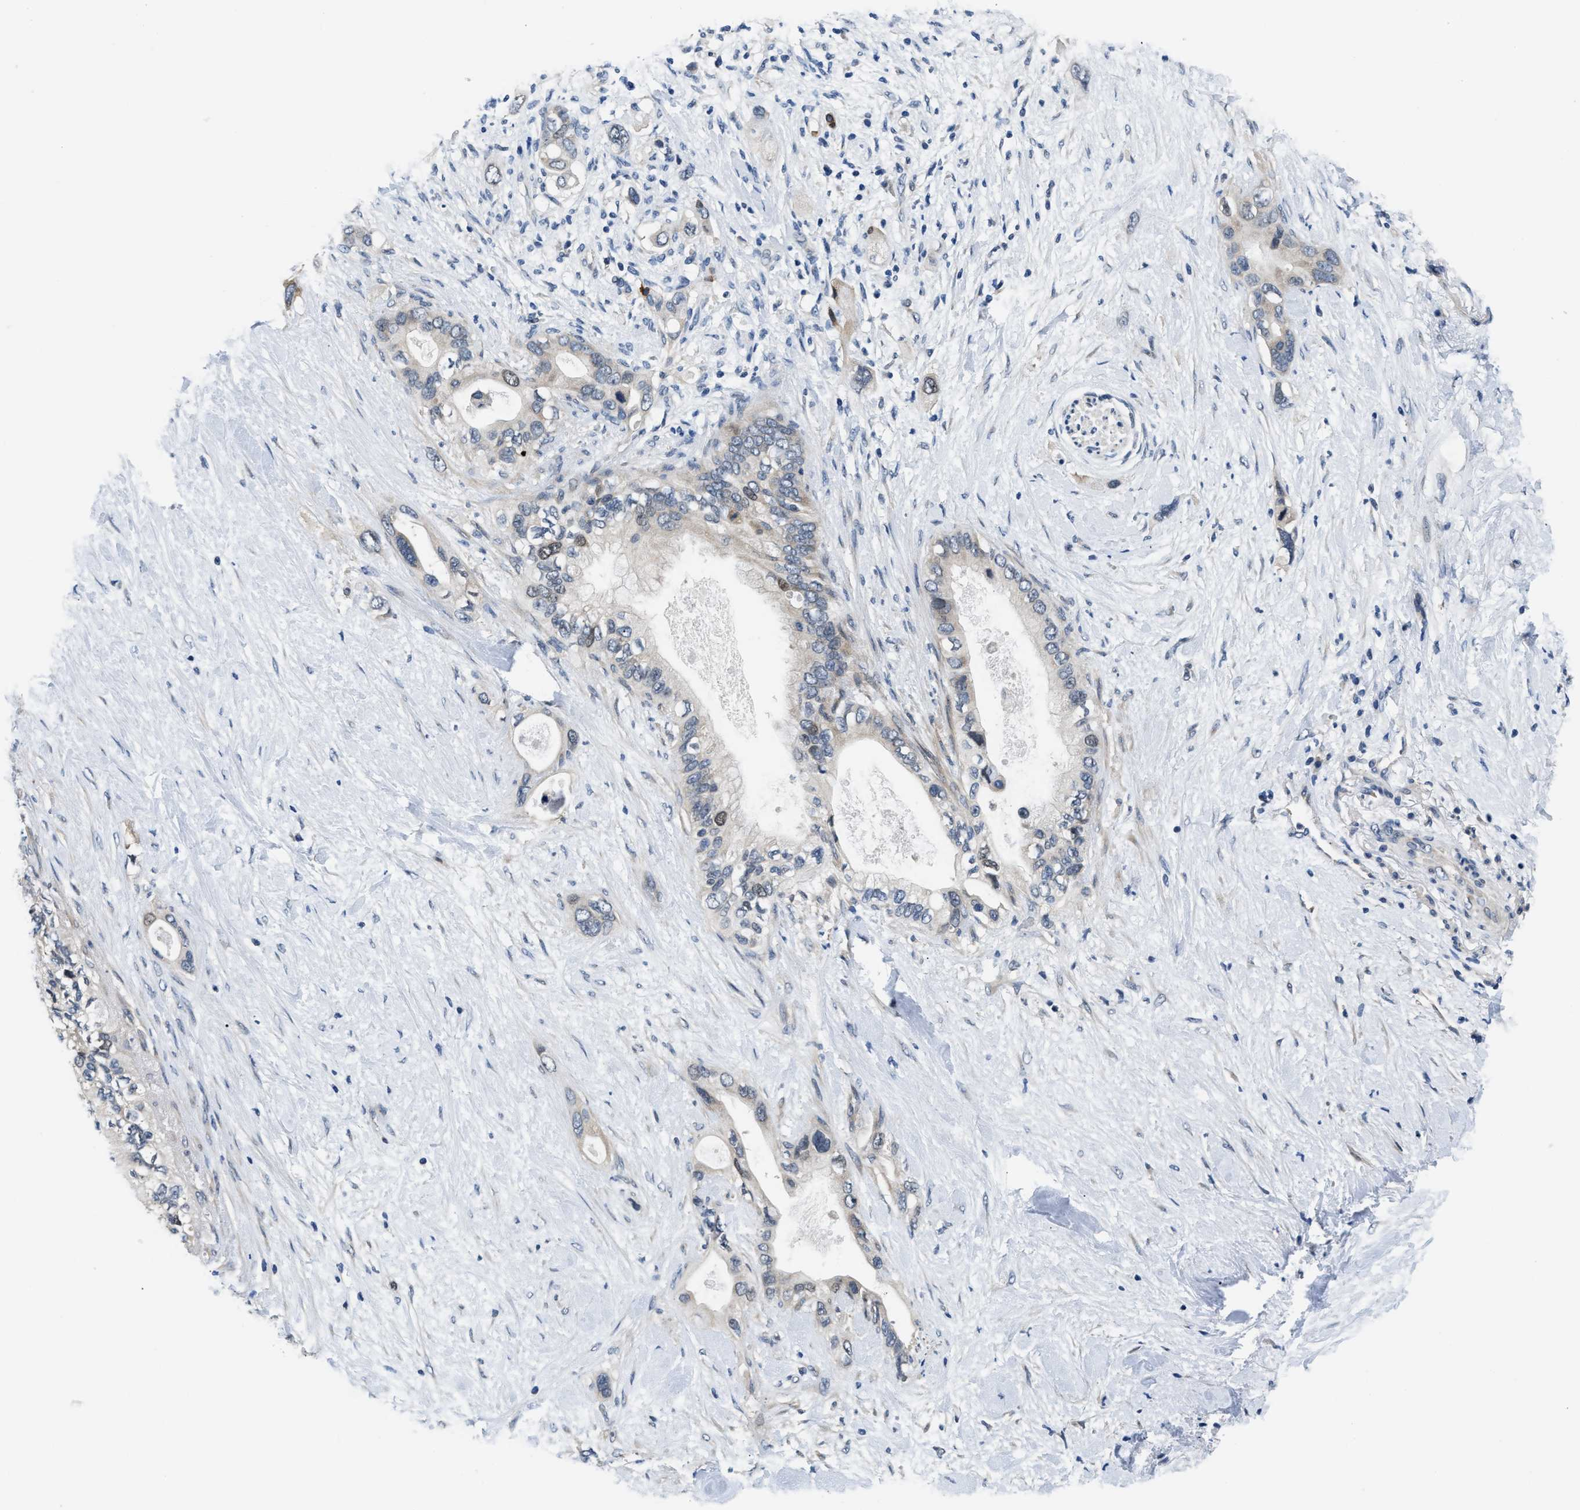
{"staining": {"intensity": "weak", "quantity": "<25%", "location": "cytoplasmic/membranous,nuclear"}, "tissue": "pancreatic cancer", "cell_type": "Tumor cells", "image_type": "cancer", "snomed": [{"axis": "morphology", "description": "Adenocarcinoma, NOS"}, {"axis": "topography", "description": "Pancreas"}], "caption": "A high-resolution micrograph shows immunohistochemistry staining of adenocarcinoma (pancreatic), which exhibits no significant staining in tumor cells.", "gene": "CLGN", "patient": {"sex": "female", "age": 56}}